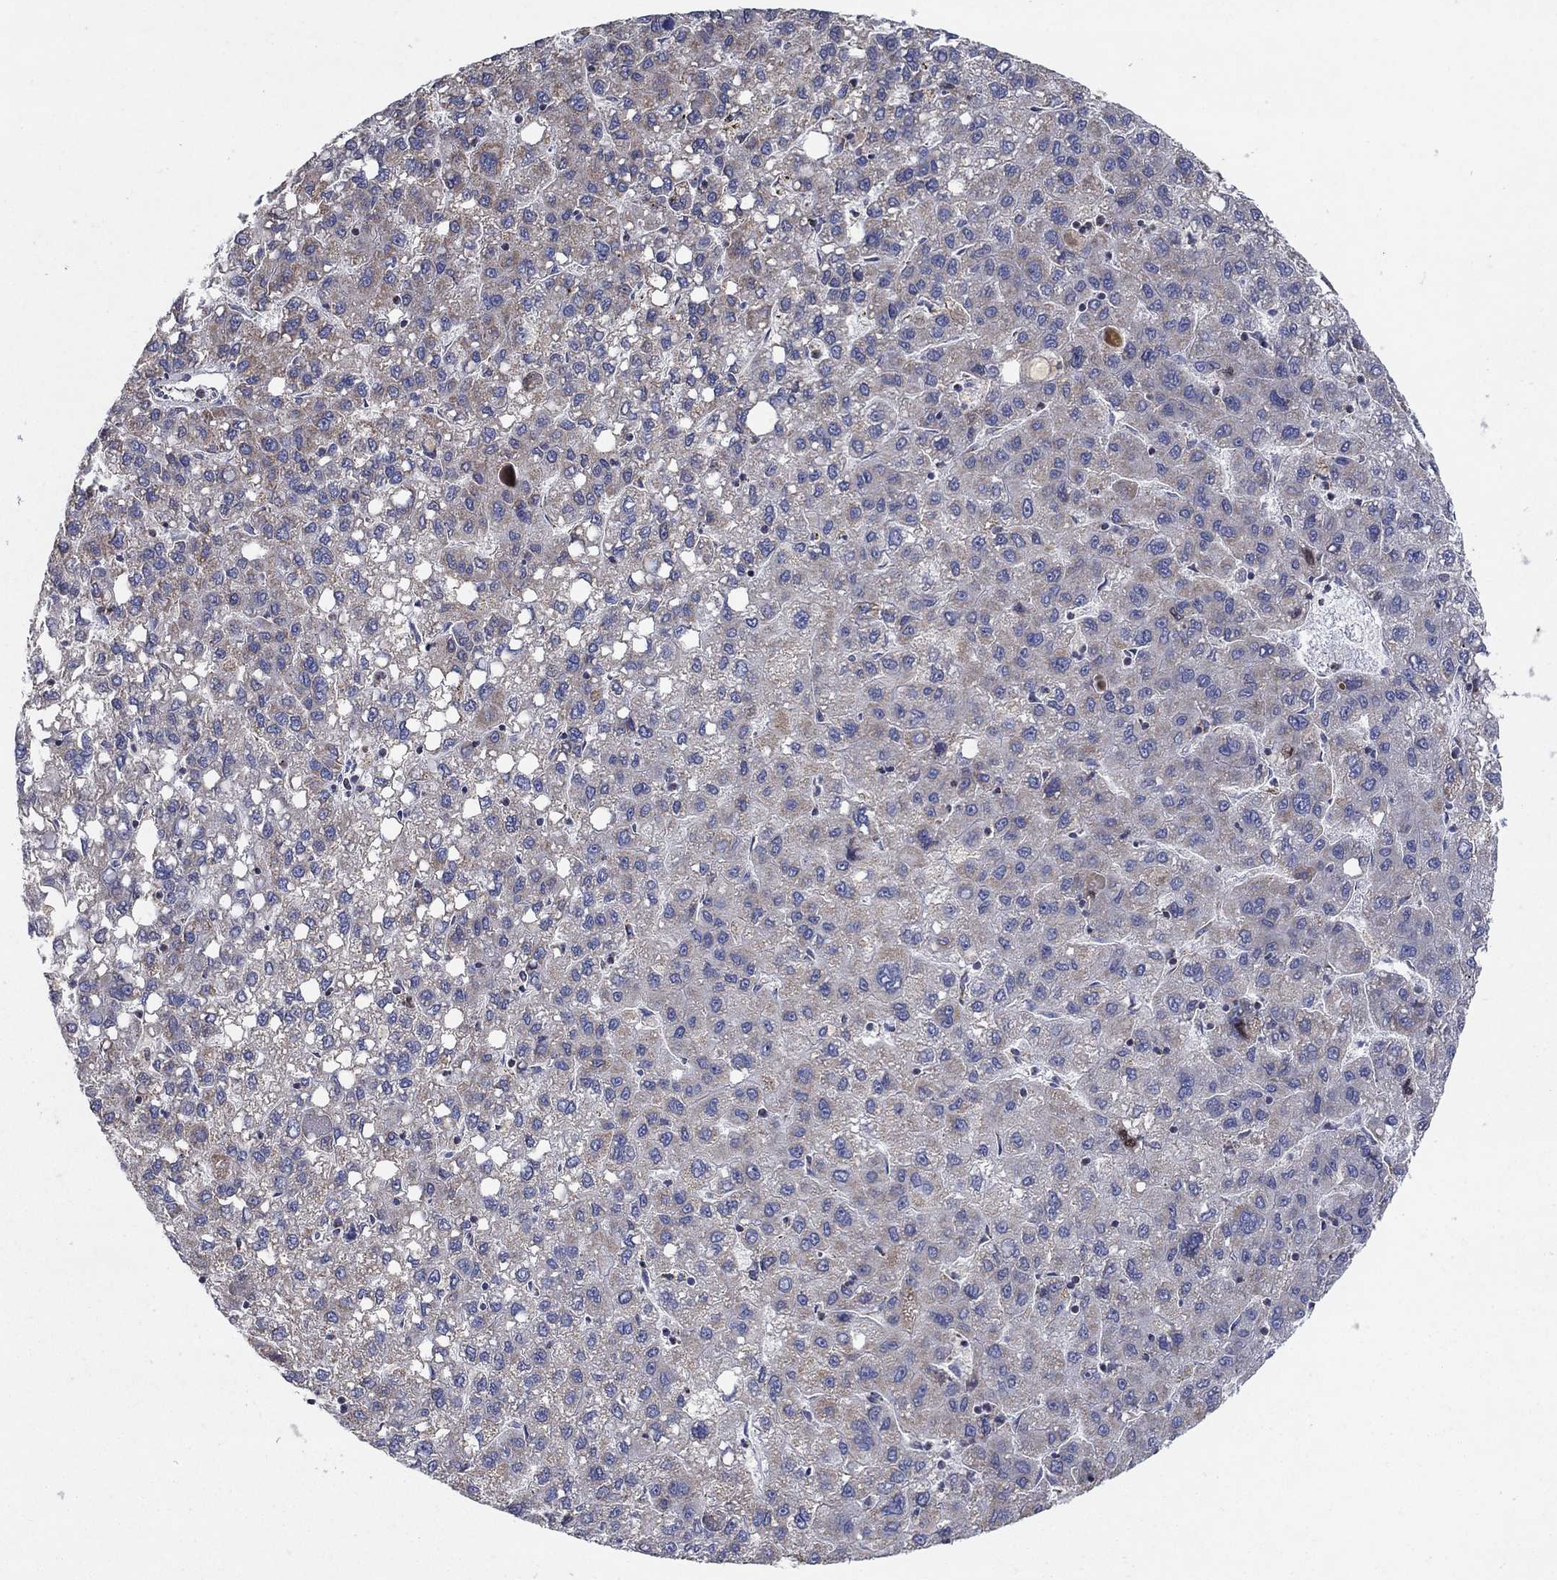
{"staining": {"intensity": "weak", "quantity": "25%-75%", "location": "cytoplasmic/membranous"}, "tissue": "liver cancer", "cell_type": "Tumor cells", "image_type": "cancer", "snomed": [{"axis": "morphology", "description": "Carcinoma, Hepatocellular, NOS"}, {"axis": "topography", "description": "Liver"}], "caption": "Weak cytoplasmic/membranous positivity for a protein is appreciated in about 25%-75% of tumor cells of liver cancer (hepatocellular carcinoma) using IHC.", "gene": "C9orf85", "patient": {"sex": "female", "age": 82}}